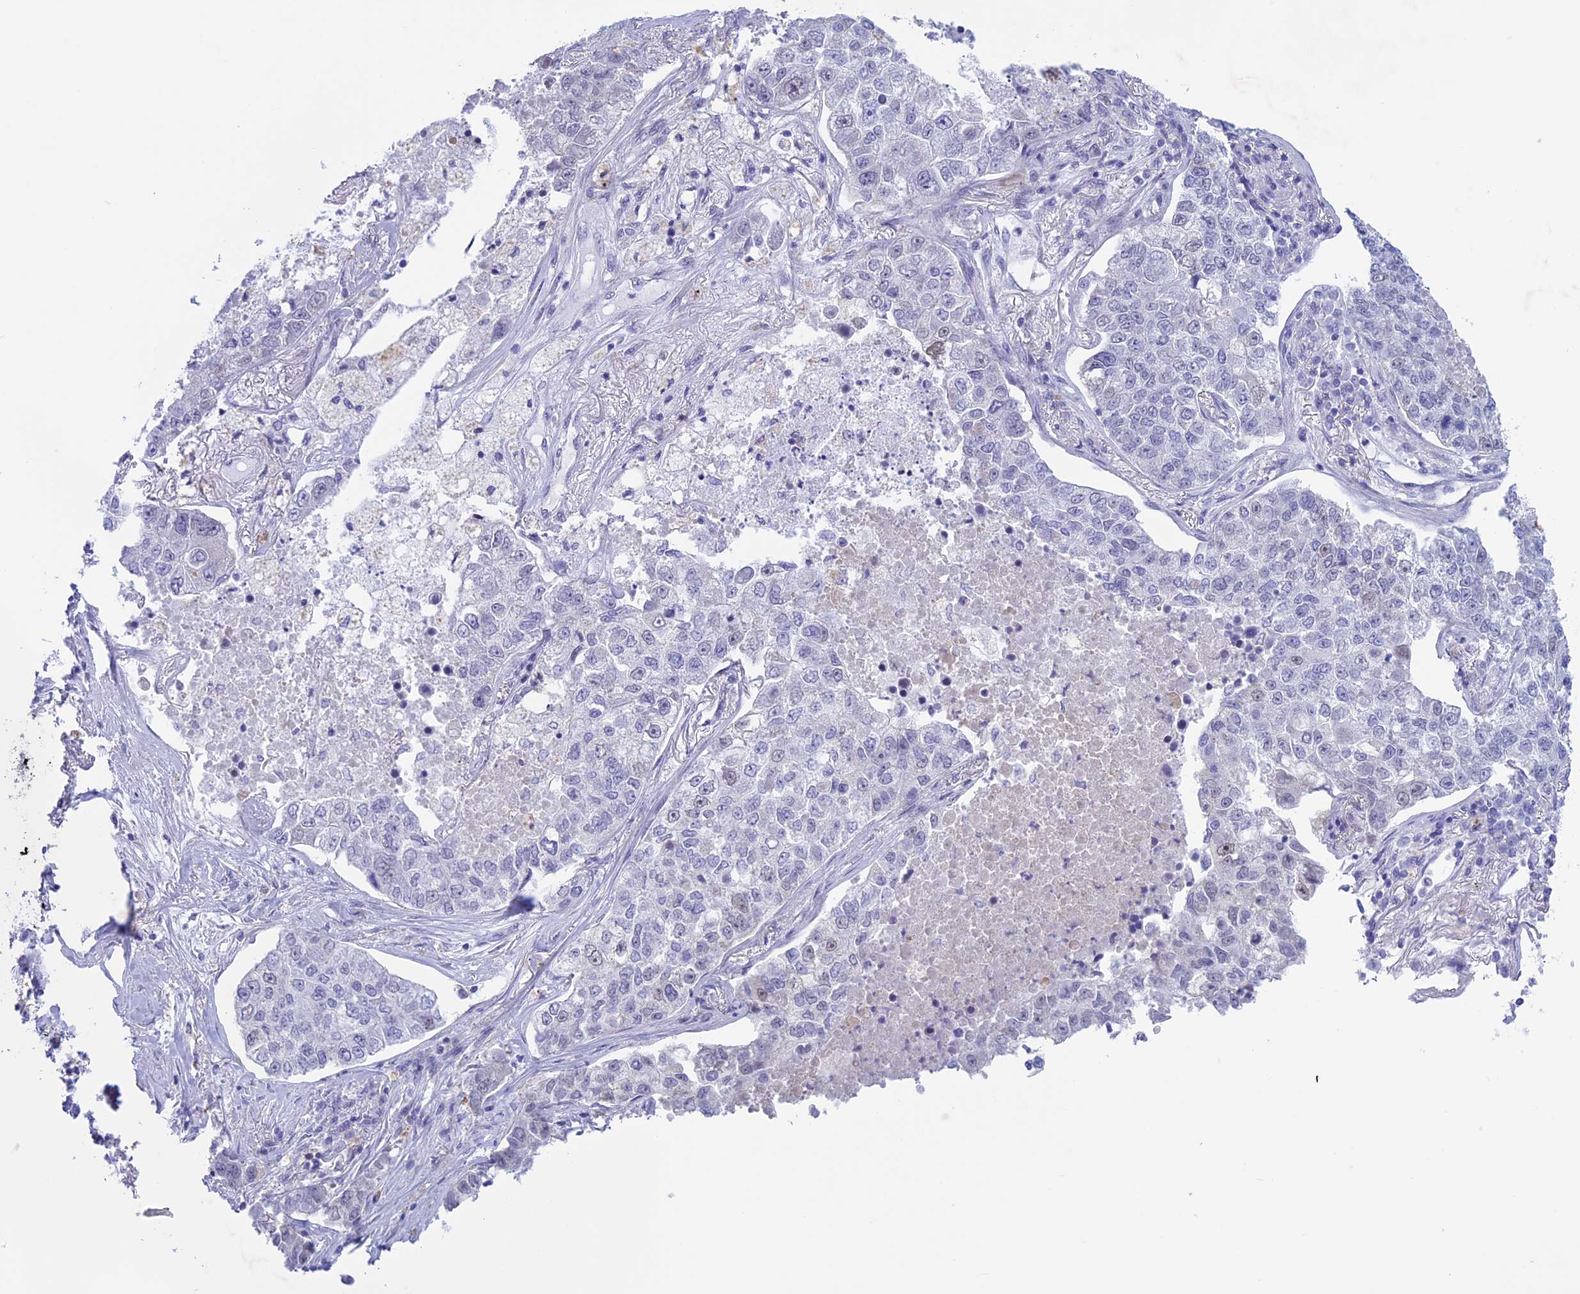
{"staining": {"intensity": "negative", "quantity": "none", "location": "none"}, "tissue": "lung cancer", "cell_type": "Tumor cells", "image_type": "cancer", "snomed": [{"axis": "morphology", "description": "Adenocarcinoma, NOS"}, {"axis": "topography", "description": "Lung"}], "caption": "DAB (3,3'-diaminobenzidine) immunohistochemical staining of lung adenocarcinoma shows no significant positivity in tumor cells.", "gene": "LHFPL2", "patient": {"sex": "male", "age": 49}}